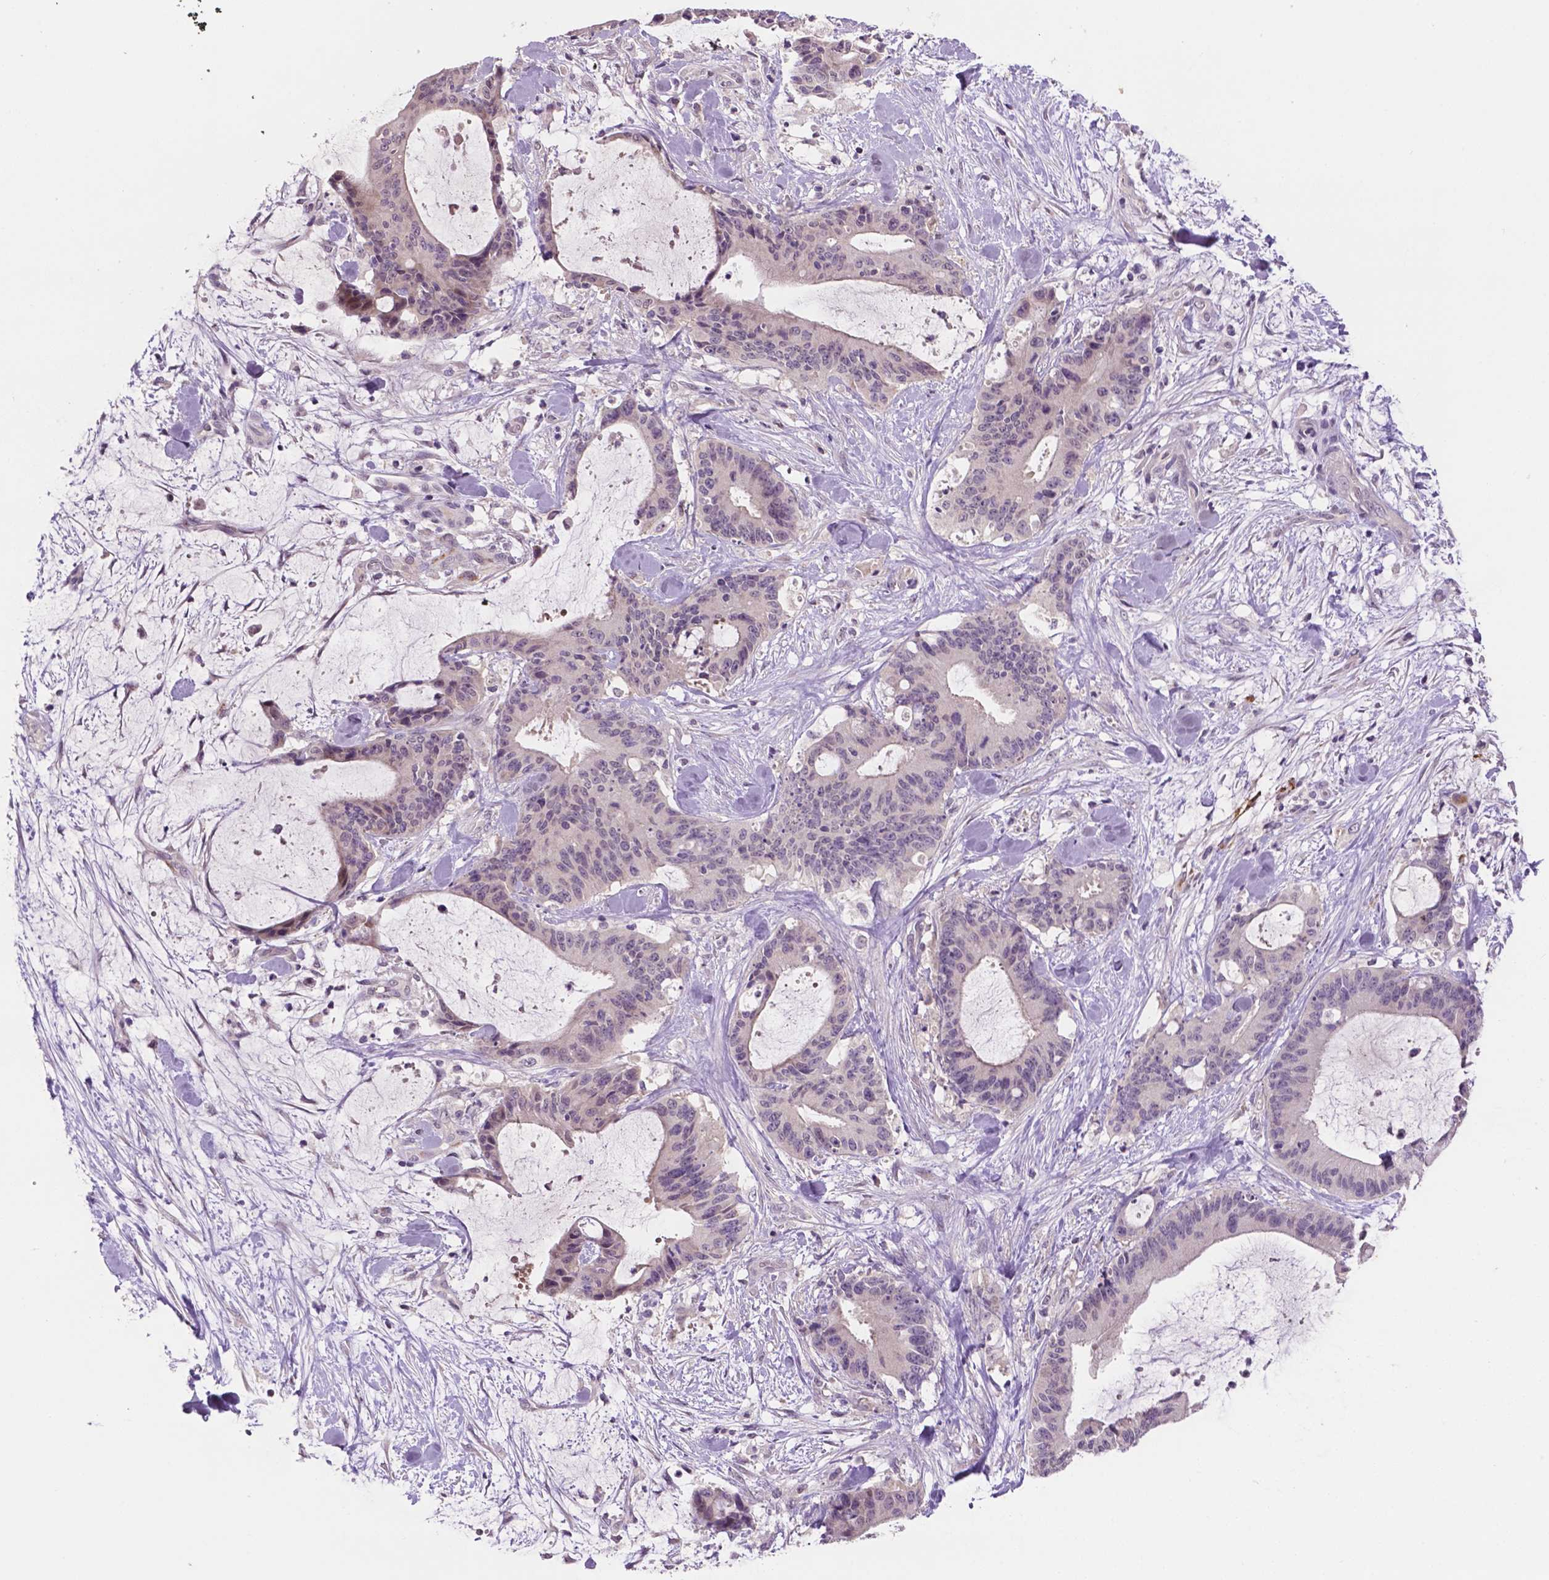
{"staining": {"intensity": "negative", "quantity": "none", "location": "none"}, "tissue": "liver cancer", "cell_type": "Tumor cells", "image_type": "cancer", "snomed": [{"axis": "morphology", "description": "Cholangiocarcinoma"}, {"axis": "topography", "description": "Liver"}], "caption": "Liver cholangiocarcinoma stained for a protein using IHC exhibits no staining tumor cells.", "gene": "MROH6", "patient": {"sex": "female", "age": 73}}